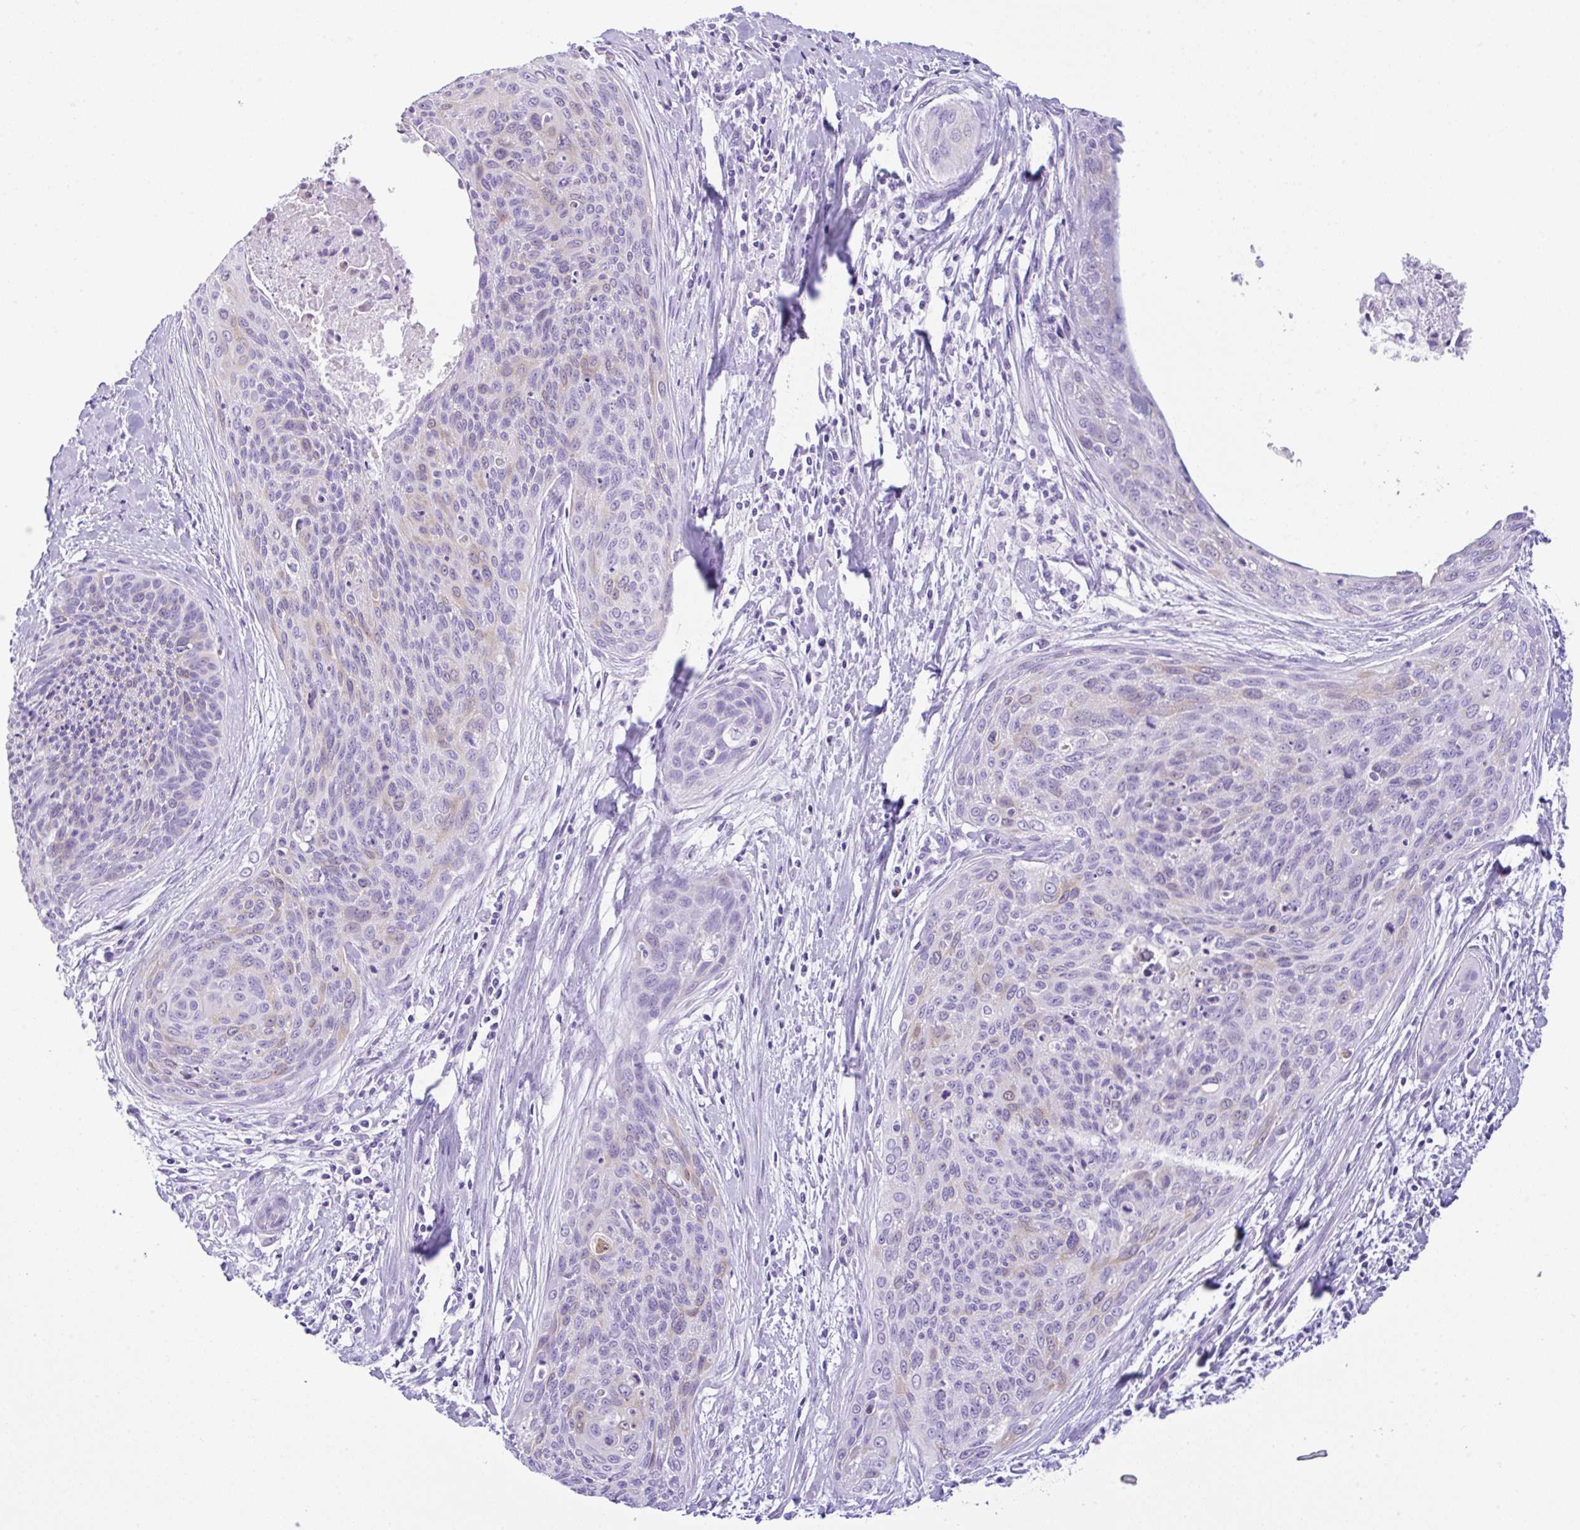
{"staining": {"intensity": "negative", "quantity": "none", "location": "none"}, "tissue": "cervical cancer", "cell_type": "Tumor cells", "image_type": "cancer", "snomed": [{"axis": "morphology", "description": "Squamous cell carcinoma, NOS"}, {"axis": "topography", "description": "Cervix"}], "caption": "The photomicrograph demonstrates no staining of tumor cells in cervical cancer. Brightfield microscopy of immunohistochemistry stained with DAB (3,3'-diaminobenzidine) (brown) and hematoxylin (blue), captured at high magnification.", "gene": "RRM2", "patient": {"sex": "female", "age": 55}}